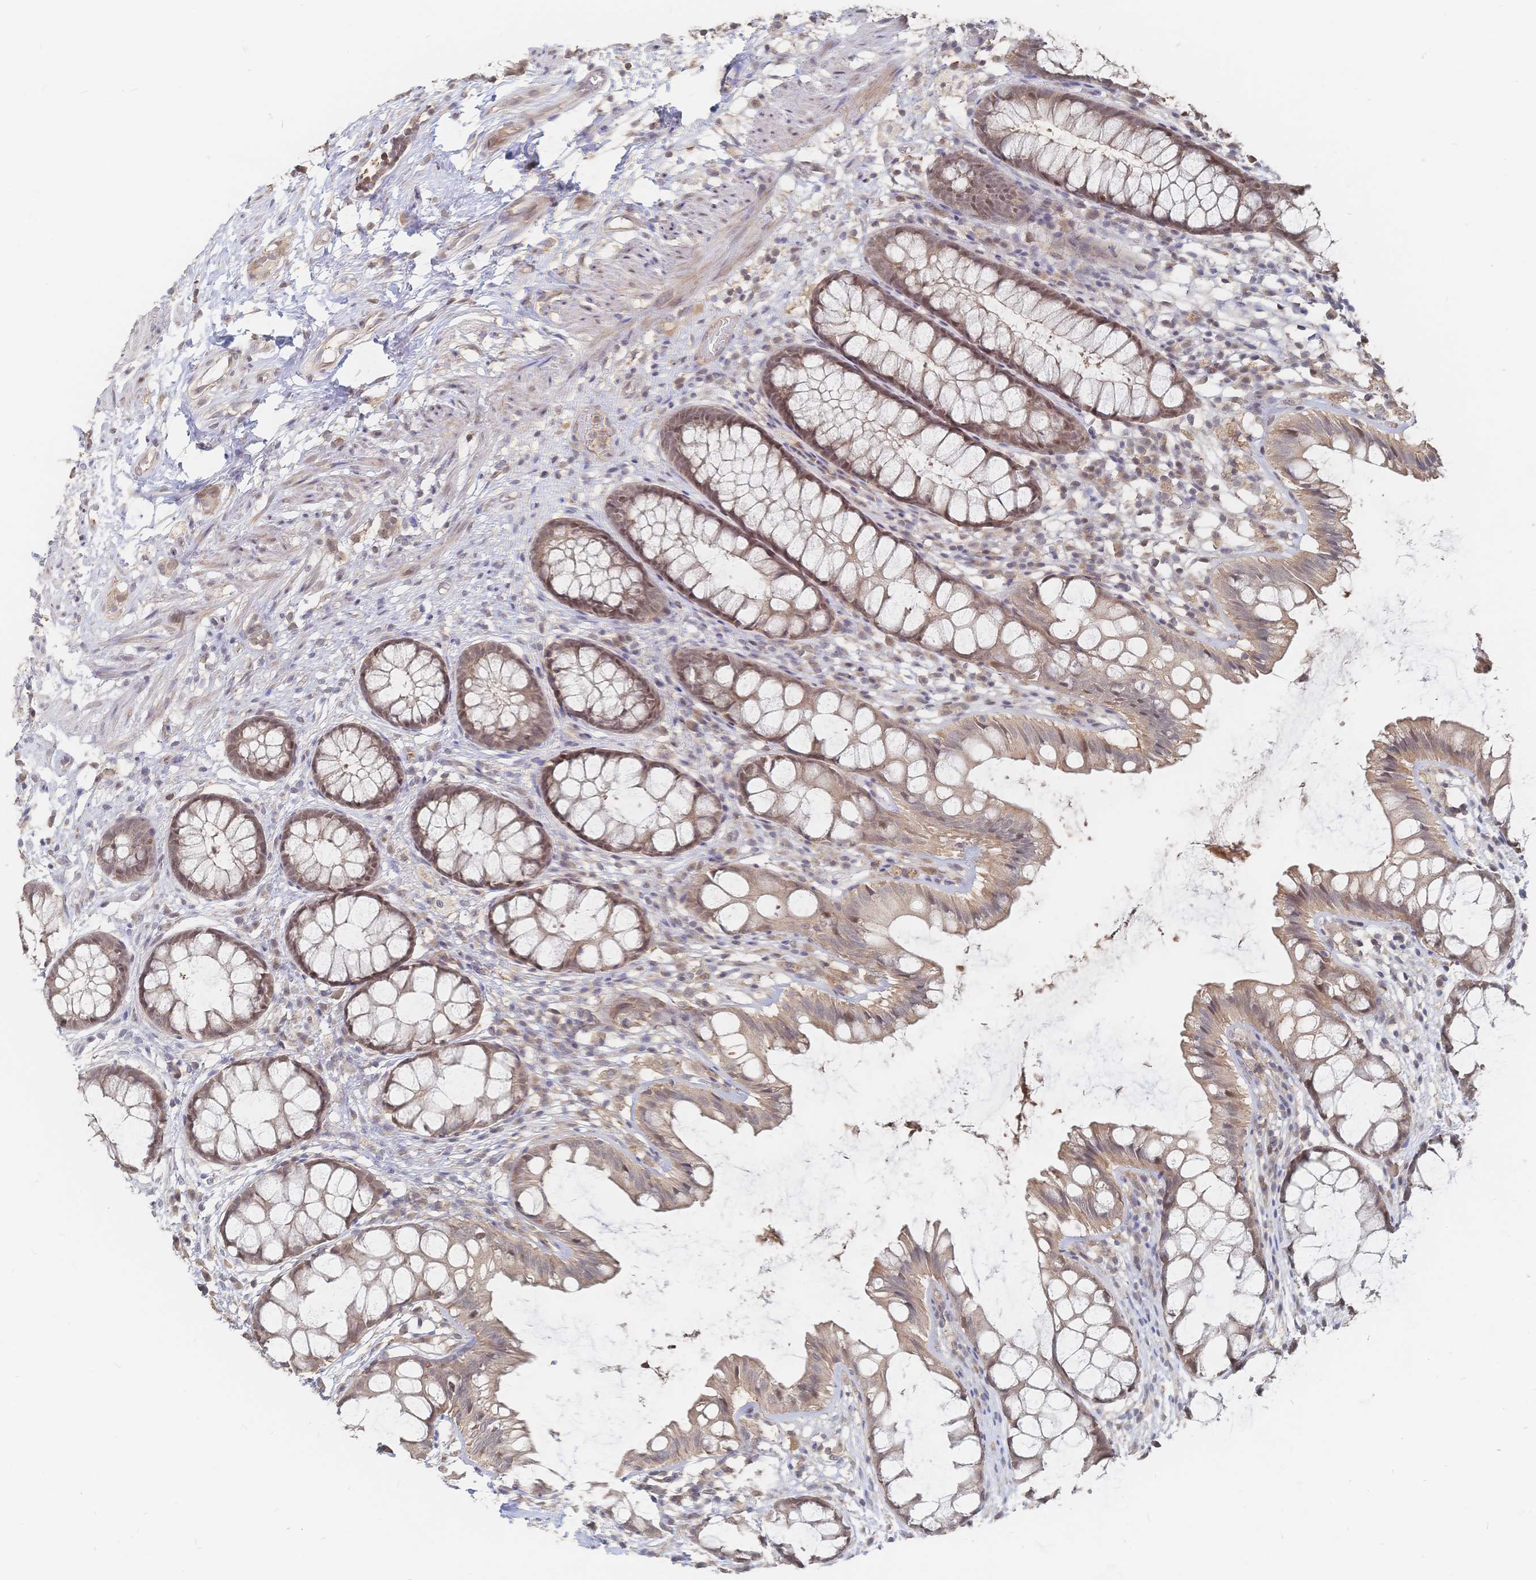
{"staining": {"intensity": "moderate", "quantity": "25%-75%", "location": "cytoplasmic/membranous"}, "tissue": "rectum", "cell_type": "Glandular cells", "image_type": "normal", "snomed": [{"axis": "morphology", "description": "Normal tissue, NOS"}, {"axis": "topography", "description": "Rectum"}], "caption": "Immunohistochemical staining of normal human rectum displays medium levels of moderate cytoplasmic/membranous staining in approximately 25%-75% of glandular cells.", "gene": "LRP5", "patient": {"sex": "female", "age": 62}}